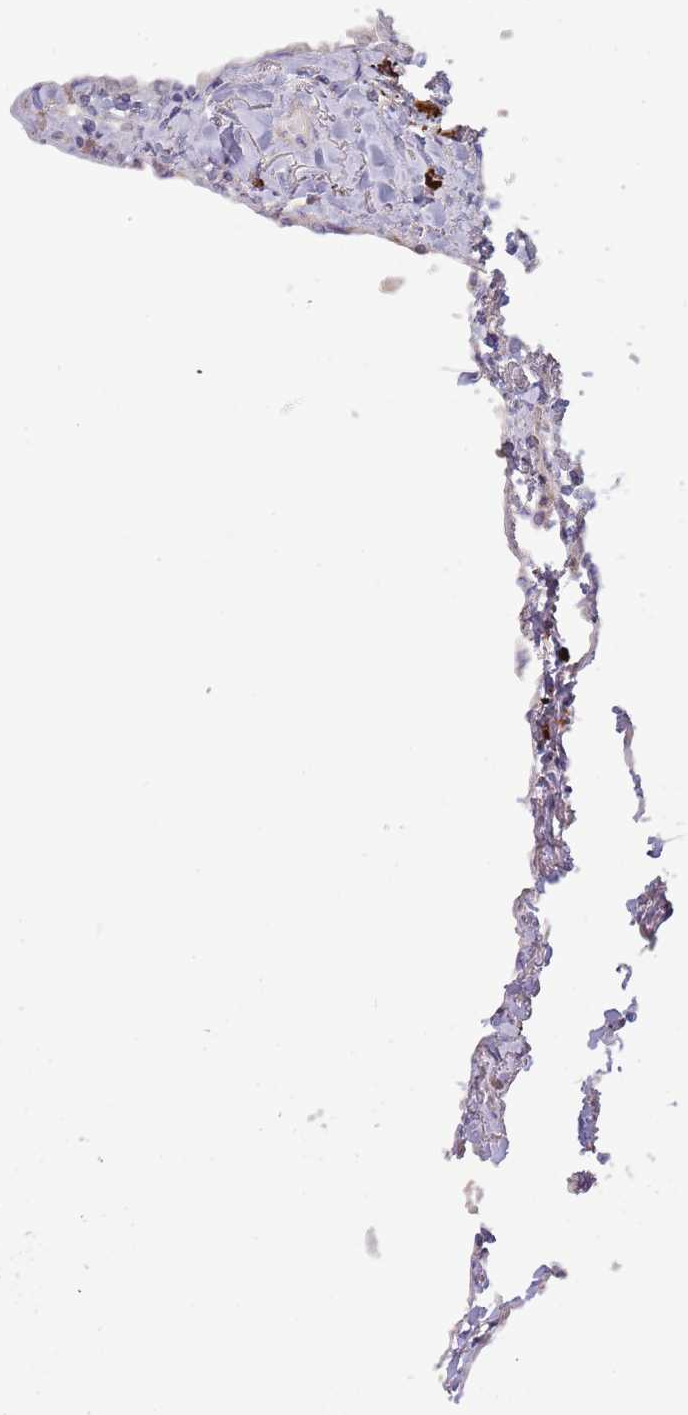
{"staining": {"intensity": "negative", "quantity": "none", "location": "none"}, "tissue": "lung", "cell_type": "Alveolar cells", "image_type": "normal", "snomed": [{"axis": "morphology", "description": "Normal tissue, NOS"}, {"axis": "topography", "description": "Lung"}], "caption": "A high-resolution micrograph shows IHC staining of unremarkable lung, which shows no significant expression in alveolar cells.", "gene": "SUSD1", "patient": {"sex": "female", "age": 67}}